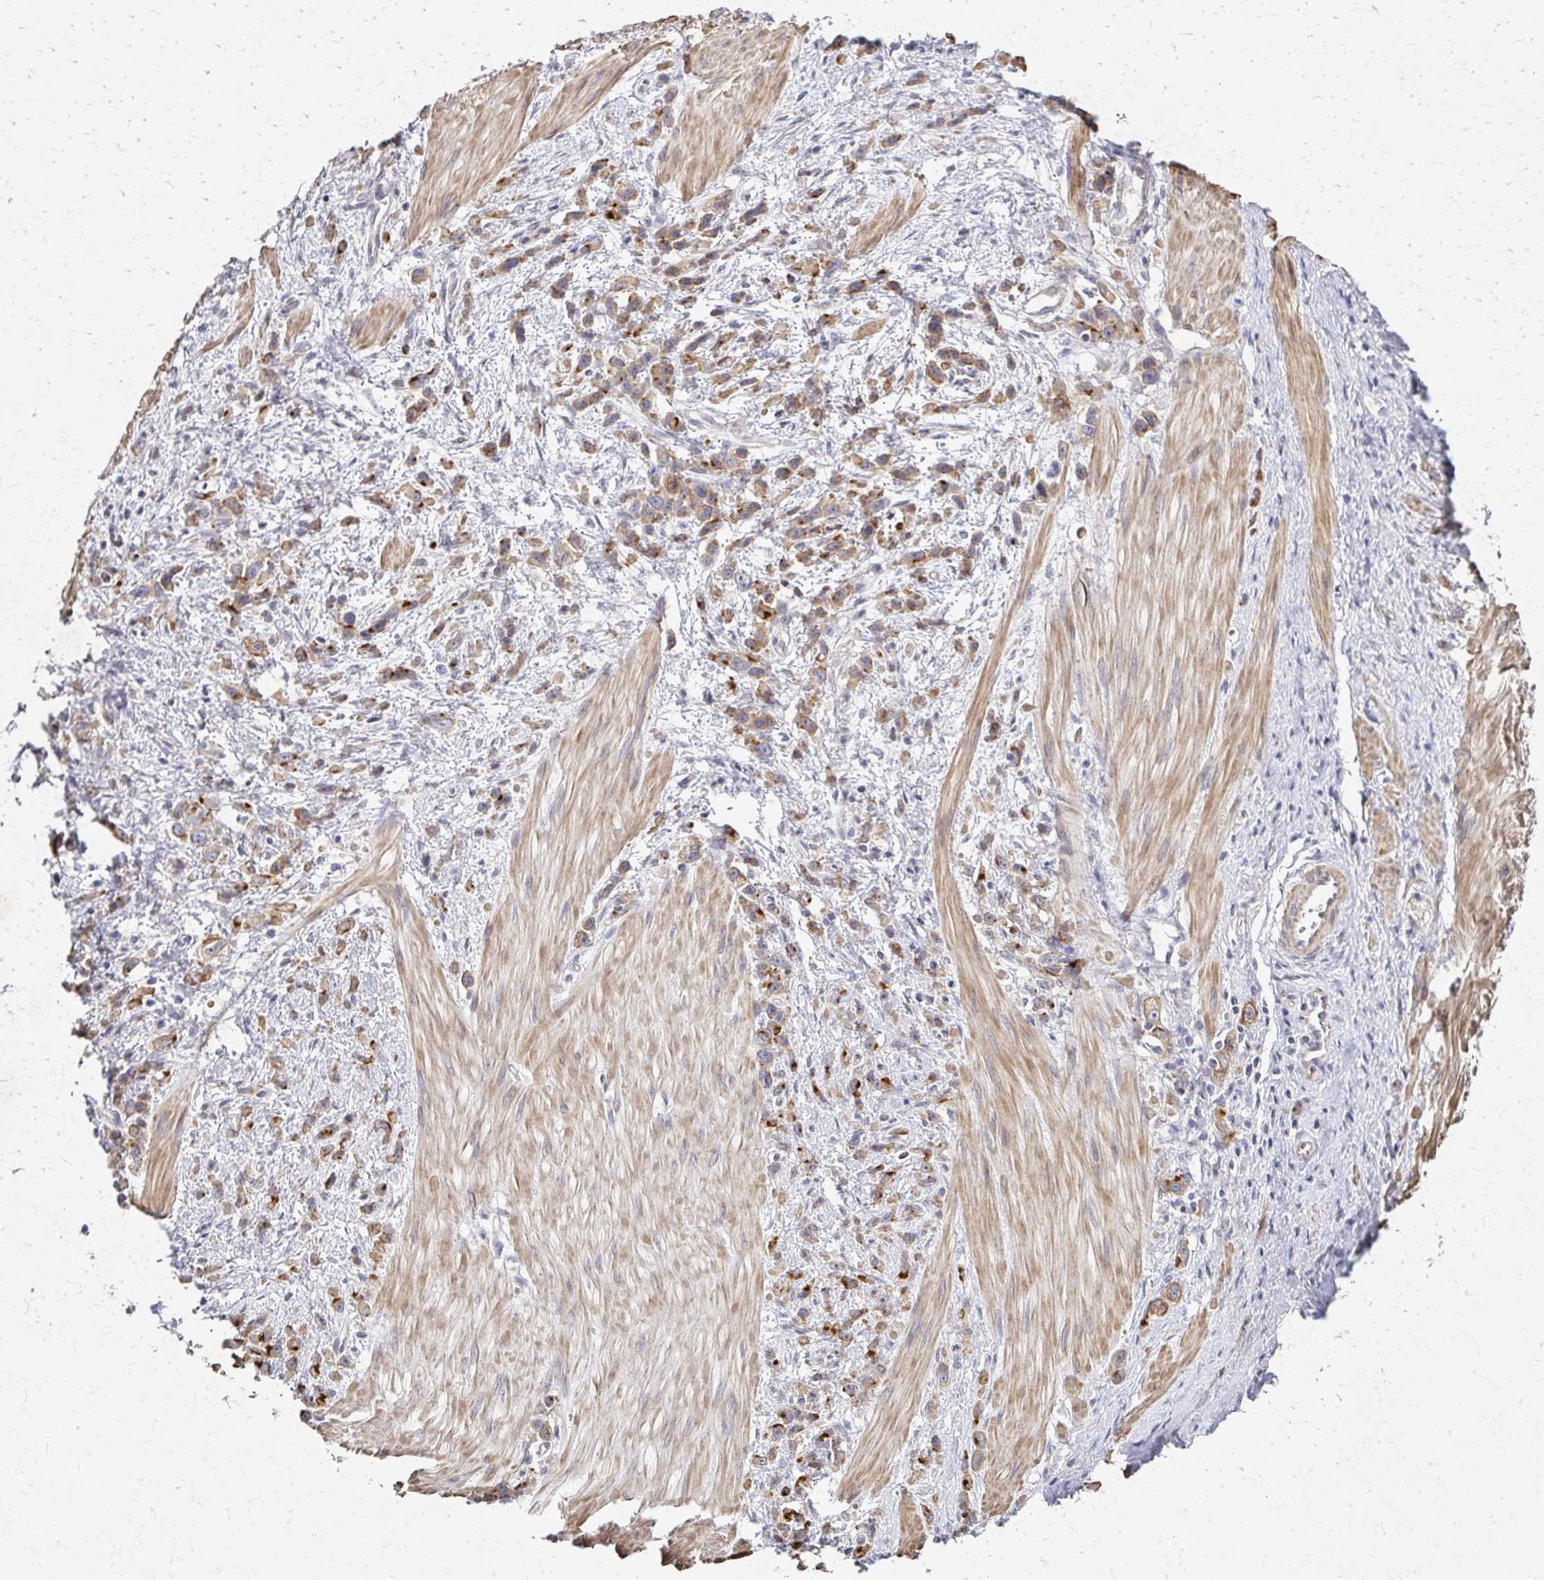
{"staining": {"intensity": "moderate", "quantity": ">75%", "location": "cytoplasmic/membranous"}, "tissue": "stomach cancer", "cell_type": "Tumor cells", "image_type": "cancer", "snomed": [{"axis": "morphology", "description": "Adenocarcinoma, NOS"}, {"axis": "topography", "description": "Stomach"}], "caption": "Protein expression analysis of stomach cancer (adenocarcinoma) exhibits moderate cytoplasmic/membranous positivity in about >75% of tumor cells.", "gene": "EOLA2", "patient": {"sex": "male", "age": 47}}